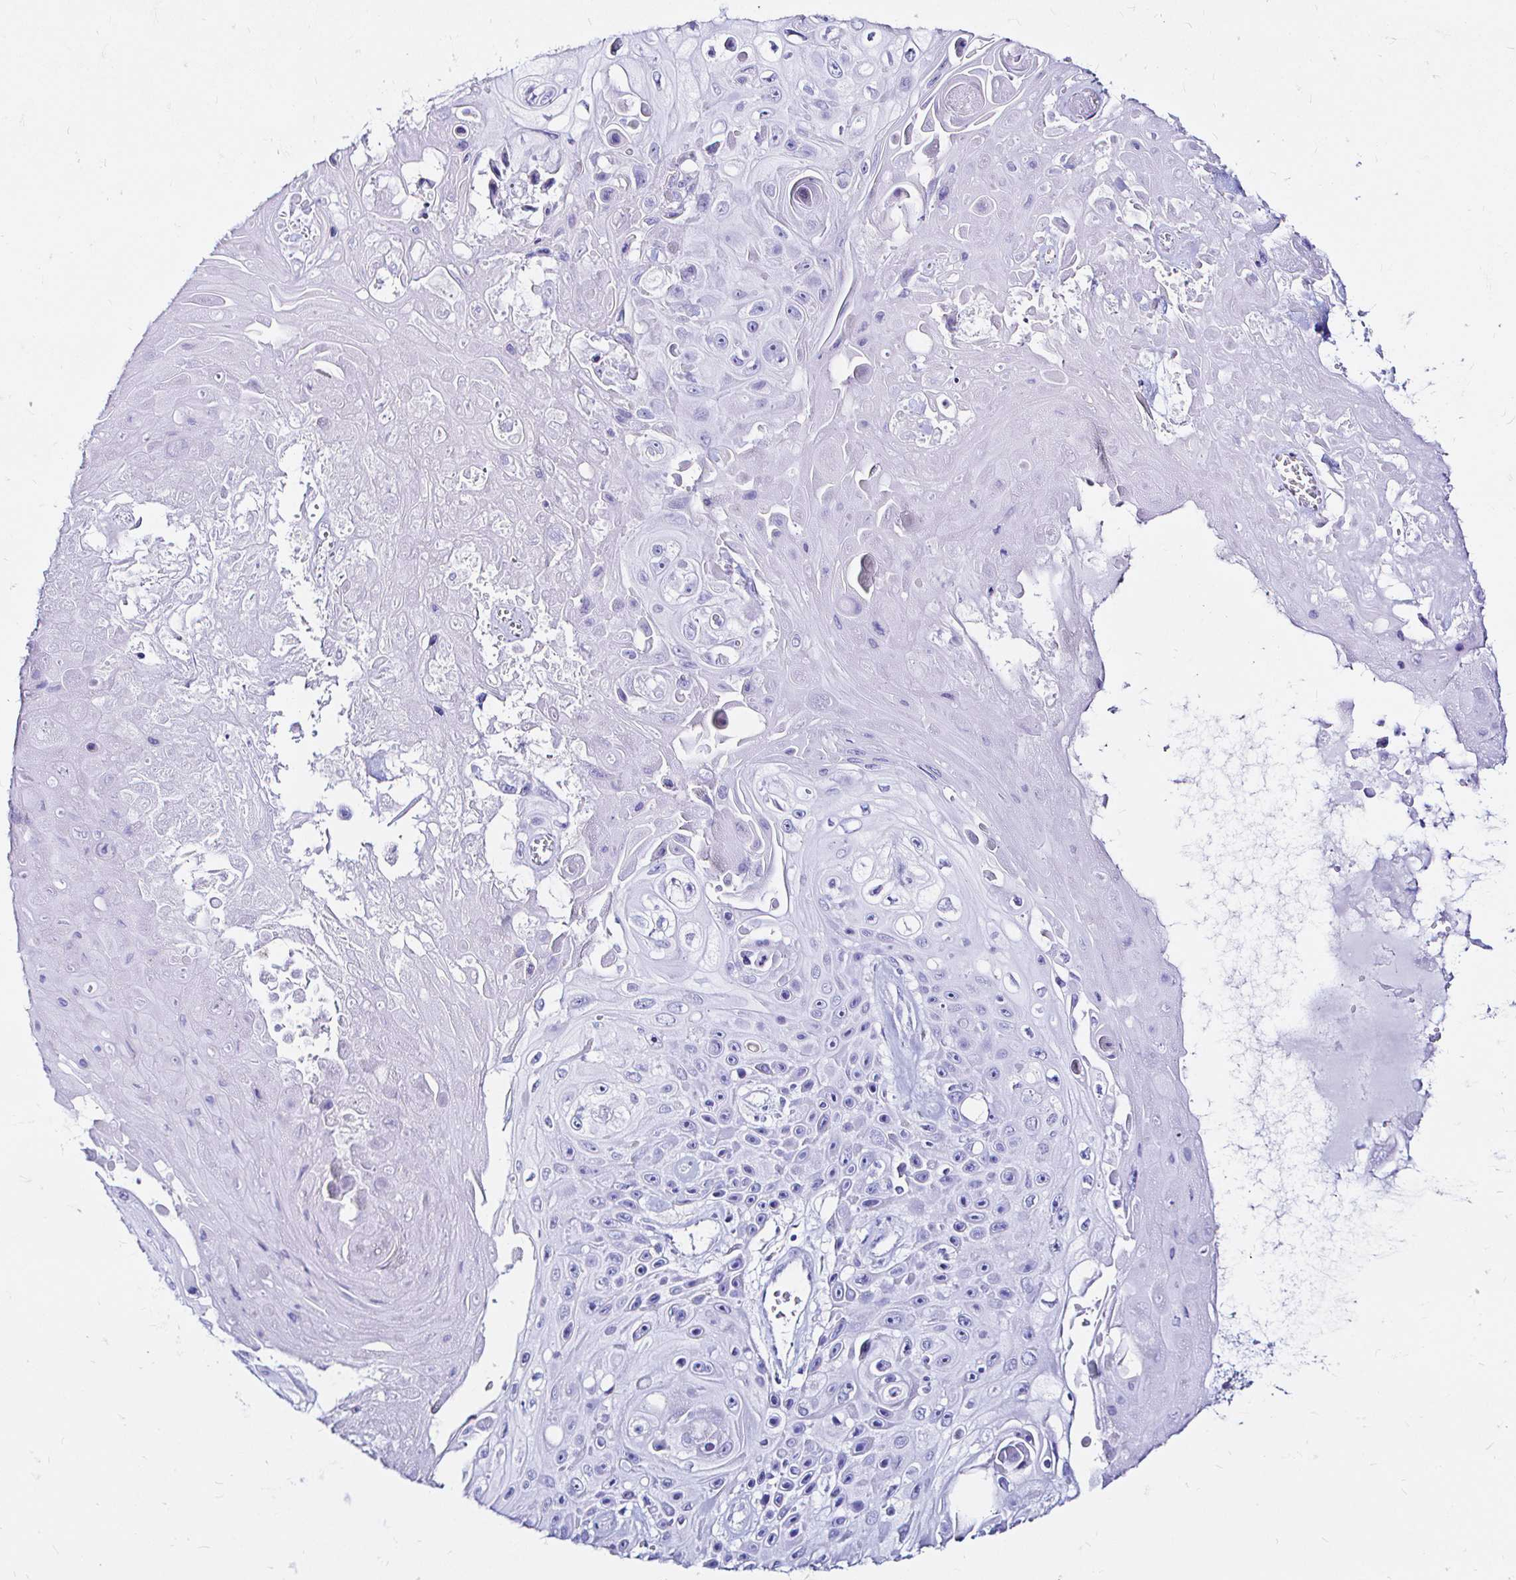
{"staining": {"intensity": "negative", "quantity": "none", "location": "none"}, "tissue": "skin cancer", "cell_type": "Tumor cells", "image_type": "cancer", "snomed": [{"axis": "morphology", "description": "Squamous cell carcinoma, NOS"}, {"axis": "topography", "description": "Skin"}], "caption": "The immunohistochemistry (IHC) micrograph has no significant expression in tumor cells of squamous cell carcinoma (skin) tissue. The staining was performed using DAB to visualize the protein expression in brown, while the nuclei were stained in blue with hematoxylin (Magnification: 20x).", "gene": "ZNF432", "patient": {"sex": "male", "age": 82}}